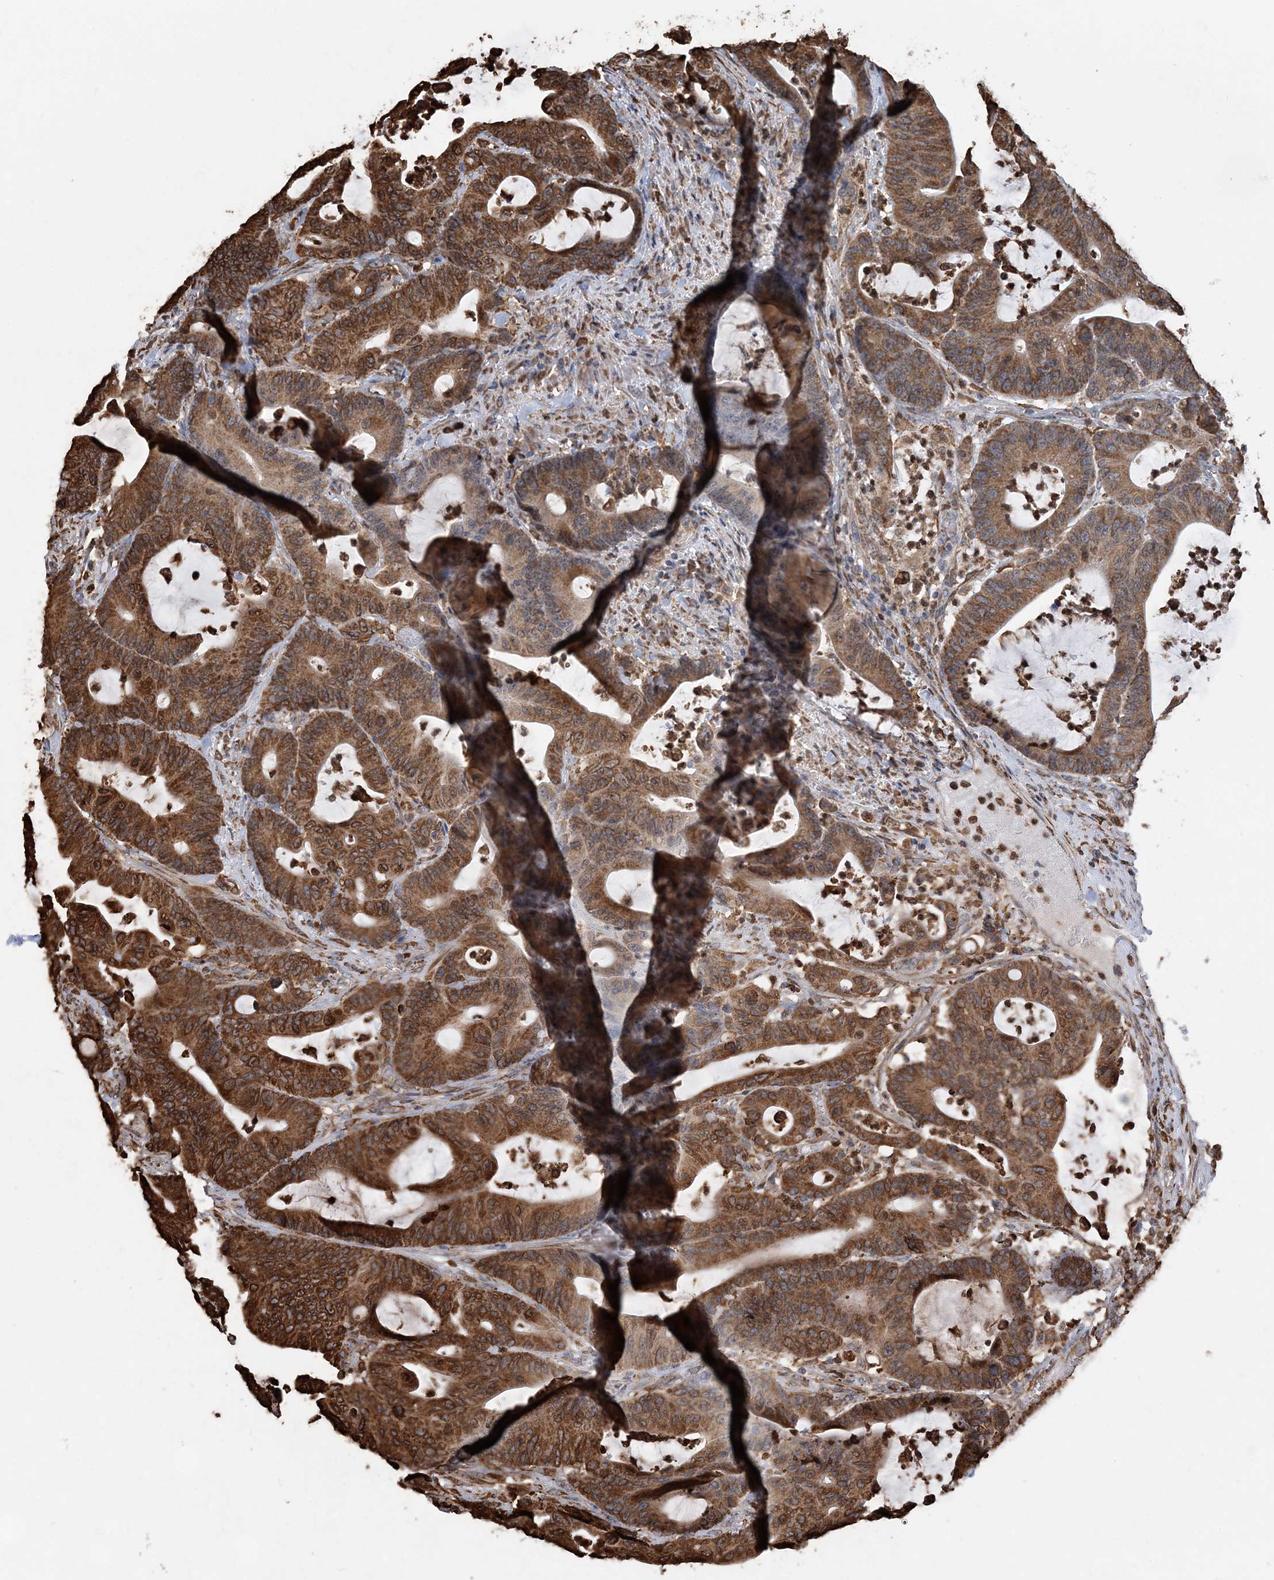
{"staining": {"intensity": "strong", "quantity": ">75%", "location": "cytoplasmic/membranous"}, "tissue": "colorectal cancer", "cell_type": "Tumor cells", "image_type": "cancer", "snomed": [{"axis": "morphology", "description": "Adenocarcinoma, NOS"}, {"axis": "topography", "description": "Colon"}], "caption": "Colorectal cancer tissue demonstrates strong cytoplasmic/membranous staining in about >75% of tumor cells, visualized by immunohistochemistry.", "gene": "WDR12", "patient": {"sex": "female", "age": 84}}